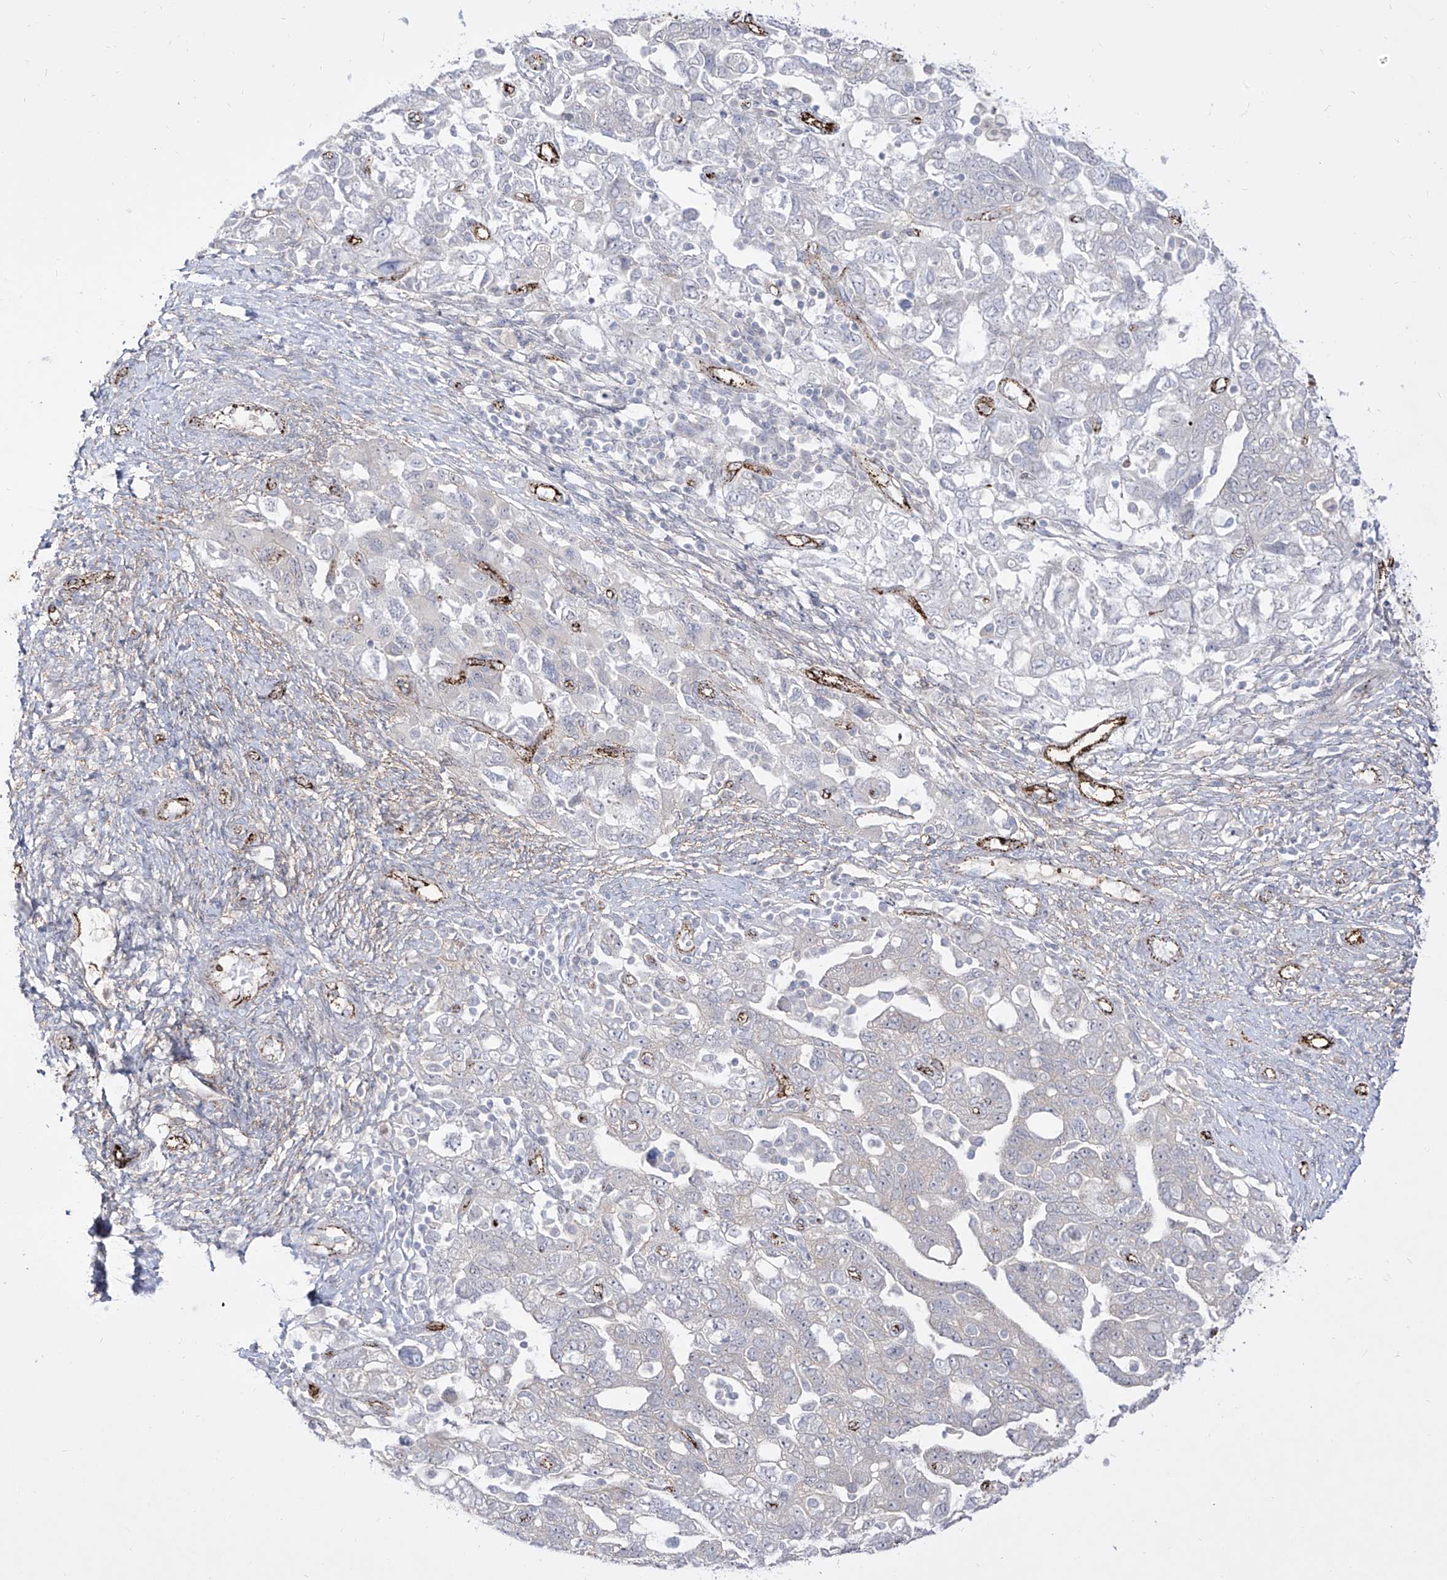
{"staining": {"intensity": "negative", "quantity": "none", "location": "none"}, "tissue": "ovarian cancer", "cell_type": "Tumor cells", "image_type": "cancer", "snomed": [{"axis": "morphology", "description": "Carcinoma, NOS"}, {"axis": "morphology", "description": "Cystadenocarcinoma, serous, NOS"}, {"axis": "topography", "description": "Ovary"}], "caption": "The histopathology image reveals no staining of tumor cells in ovarian cancer.", "gene": "ZGRF1", "patient": {"sex": "female", "age": 69}}